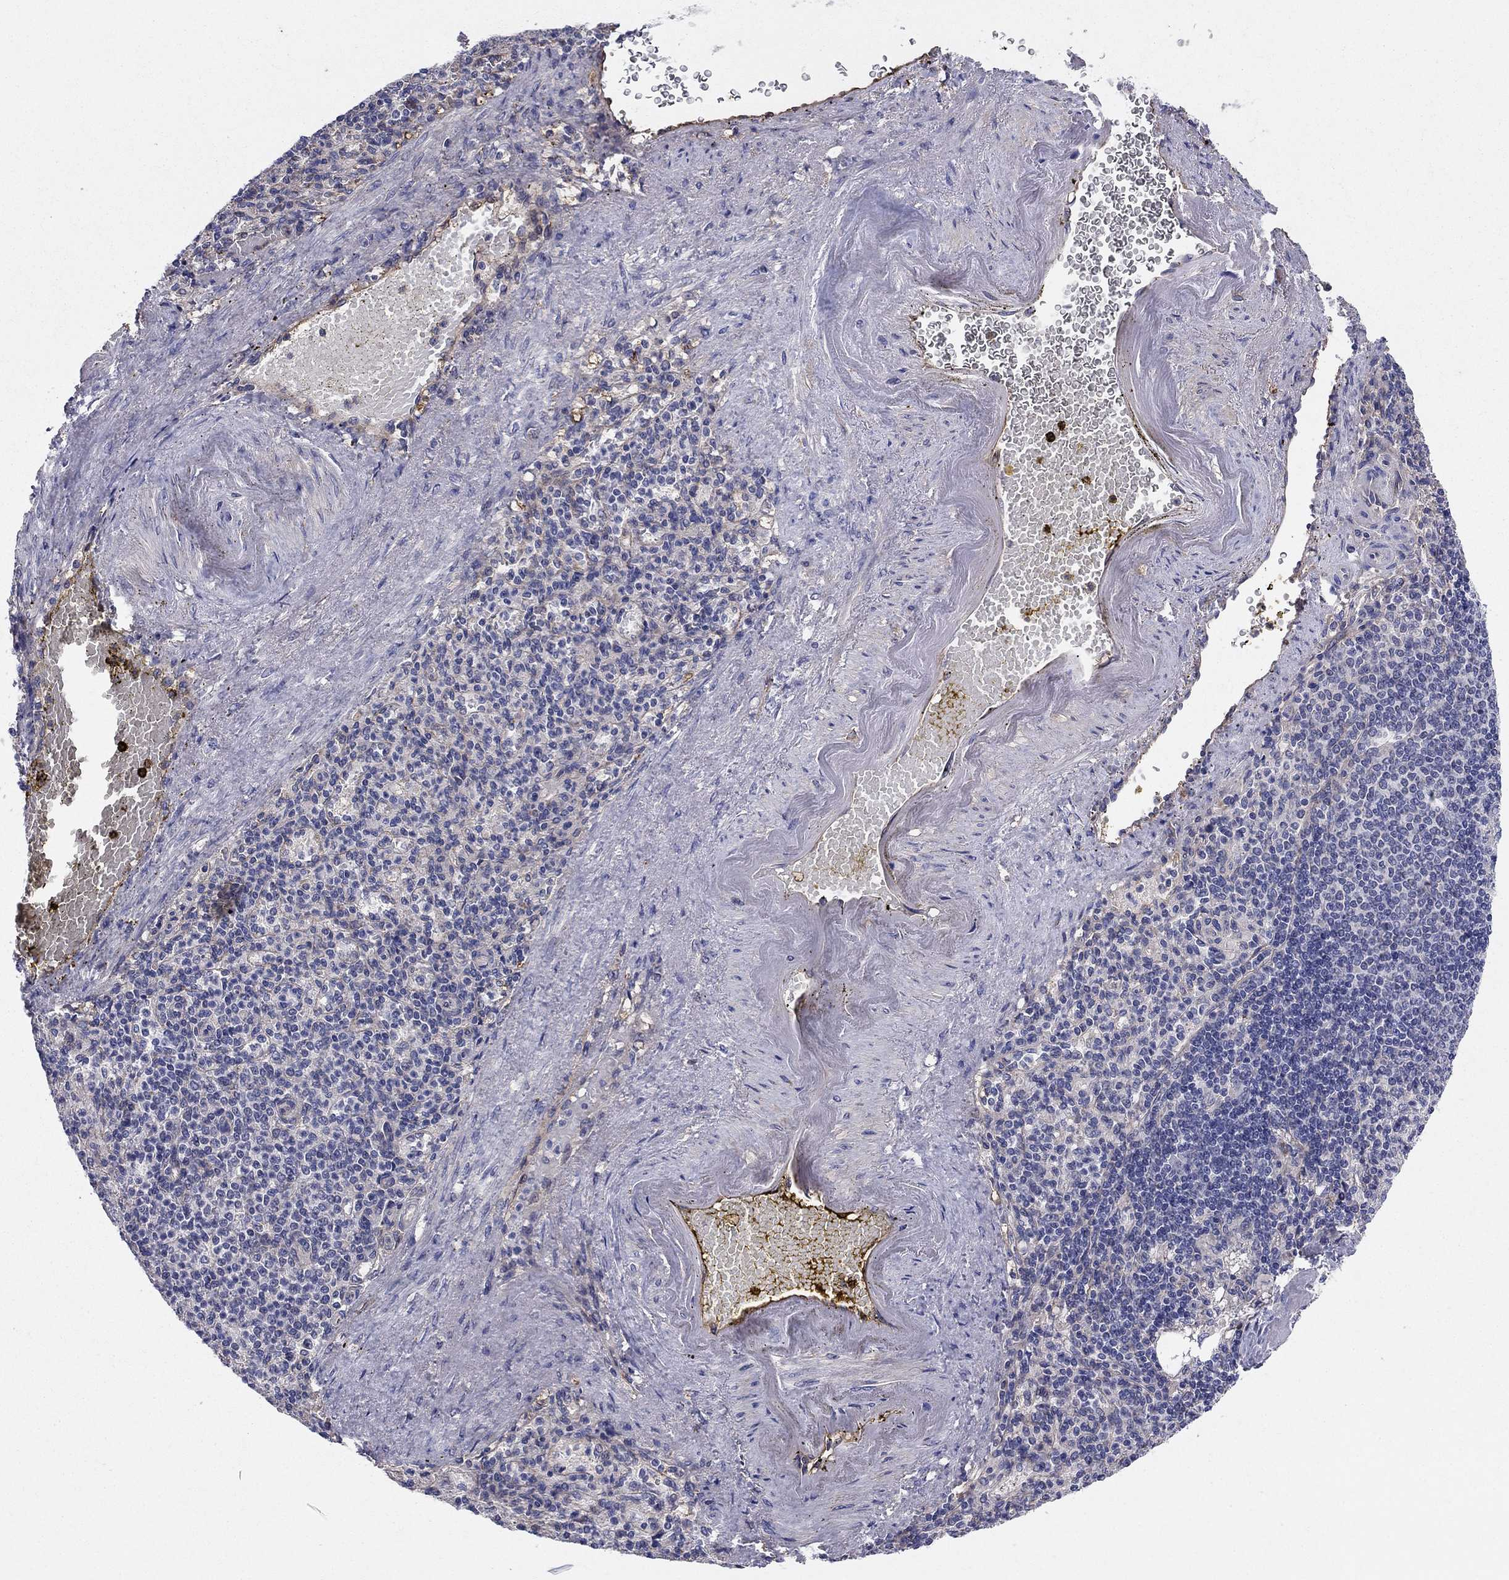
{"staining": {"intensity": "negative", "quantity": "none", "location": "none"}, "tissue": "spleen", "cell_type": "Cells in red pulp", "image_type": "normal", "snomed": [{"axis": "morphology", "description": "Normal tissue, NOS"}, {"axis": "topography", "description": "Spleen"}], "caption": "There is no significant positivity in cells in red pulp of spleen. Brightfield microscopy of immunohistochemistry stained with DAB (3,3'-diaminobenzidine) (brown) and hematoxylin (blue), captured at high magnification.", "gene": "EMP2", "patient": {"sex": "female", "age": 74}}